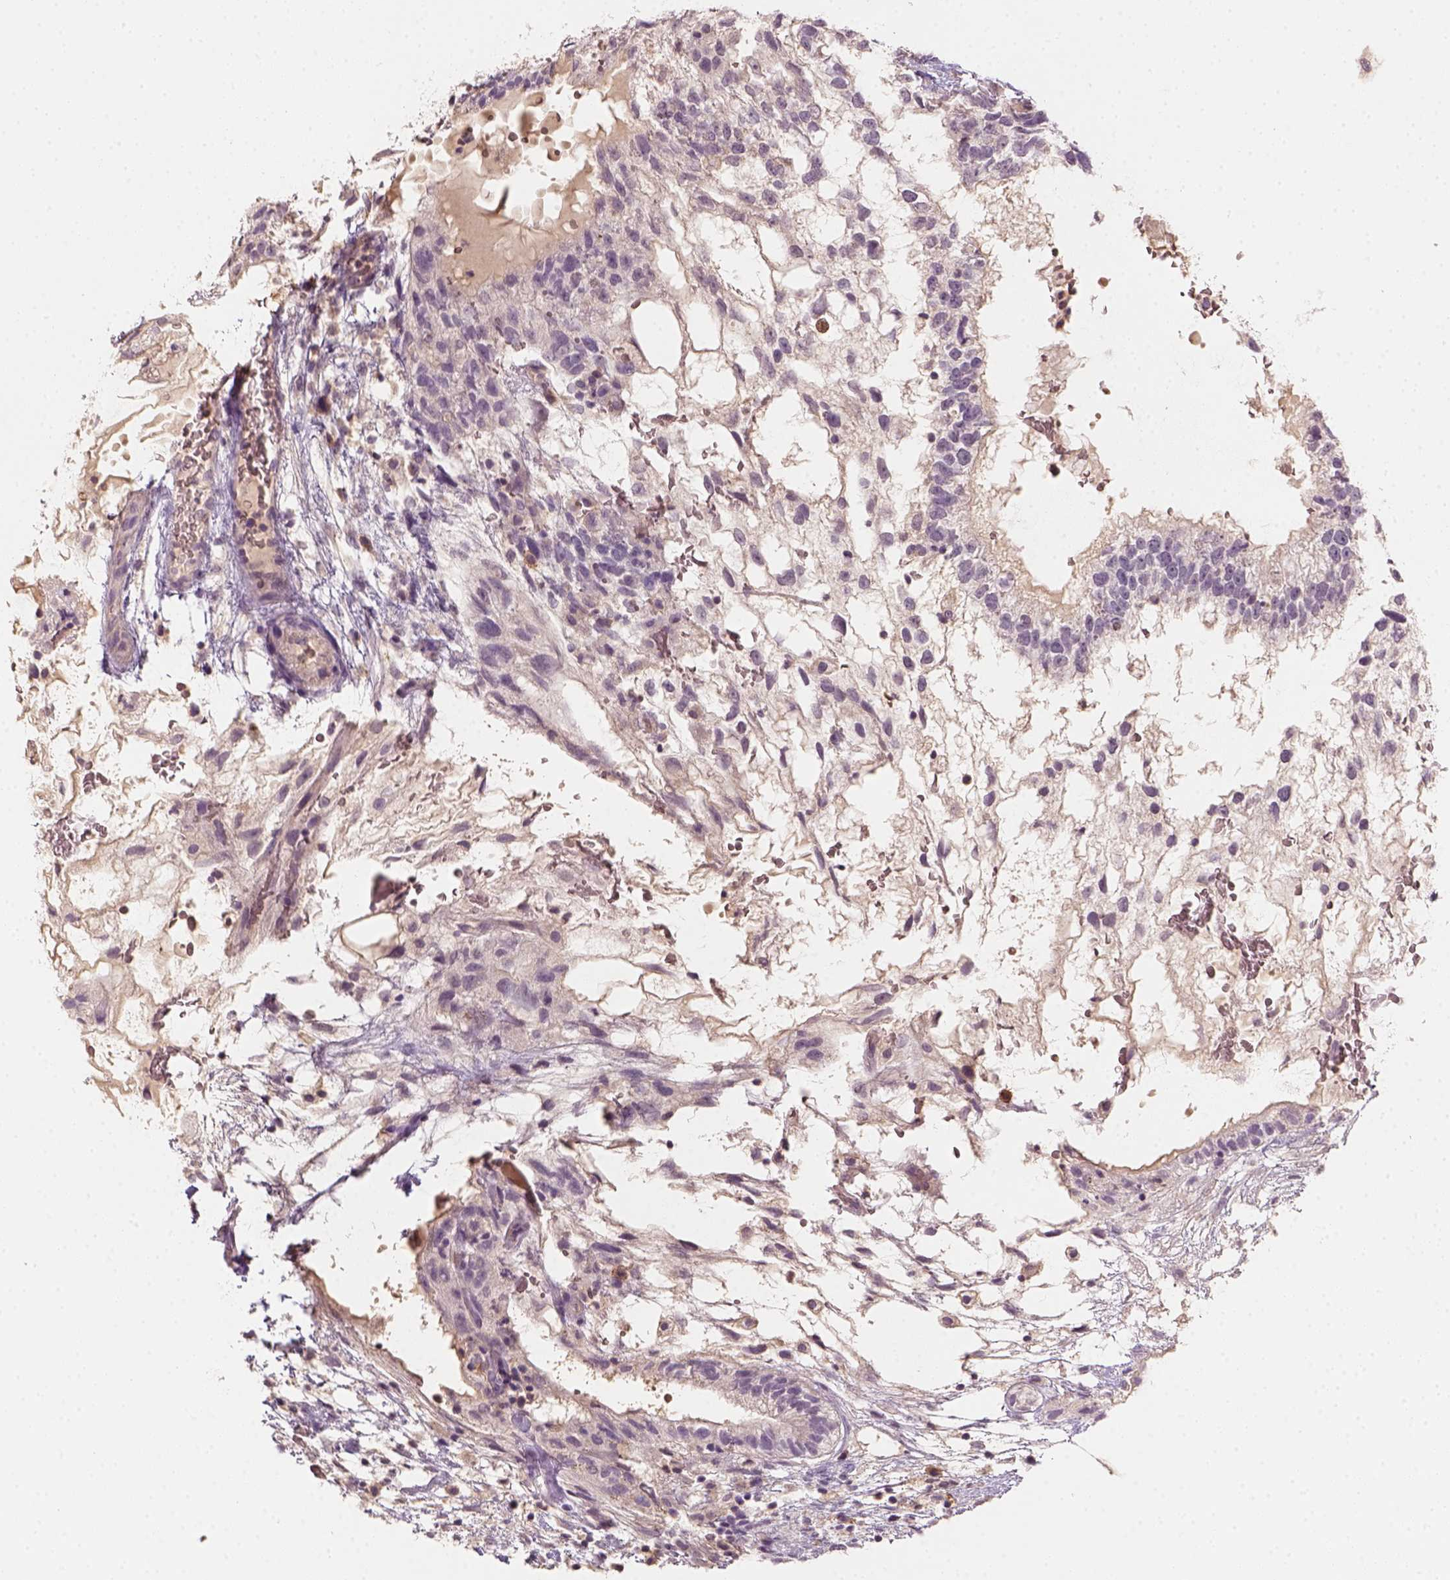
{"staining": {"intensity": "negative", "quantity": "none", "location": "none"}, "tissue": "testis cancer", "cell_type": "Tumor cells", "image_type": "cancer", "snomed": [{"axis": "morphology", "description": "Normal tissue, NOS"}, {"axis": "morphology", "description": "Carcinoma, Embryonal, NOS"}, {"axis": "topography", "description": "Testis"}], "caption": "The micrograph reveals no significant expression in tumor cells of testis cancer (embryonal carcinoma).", "gene": "AQP9", "patient": {"sex": "male", "age": 32}}